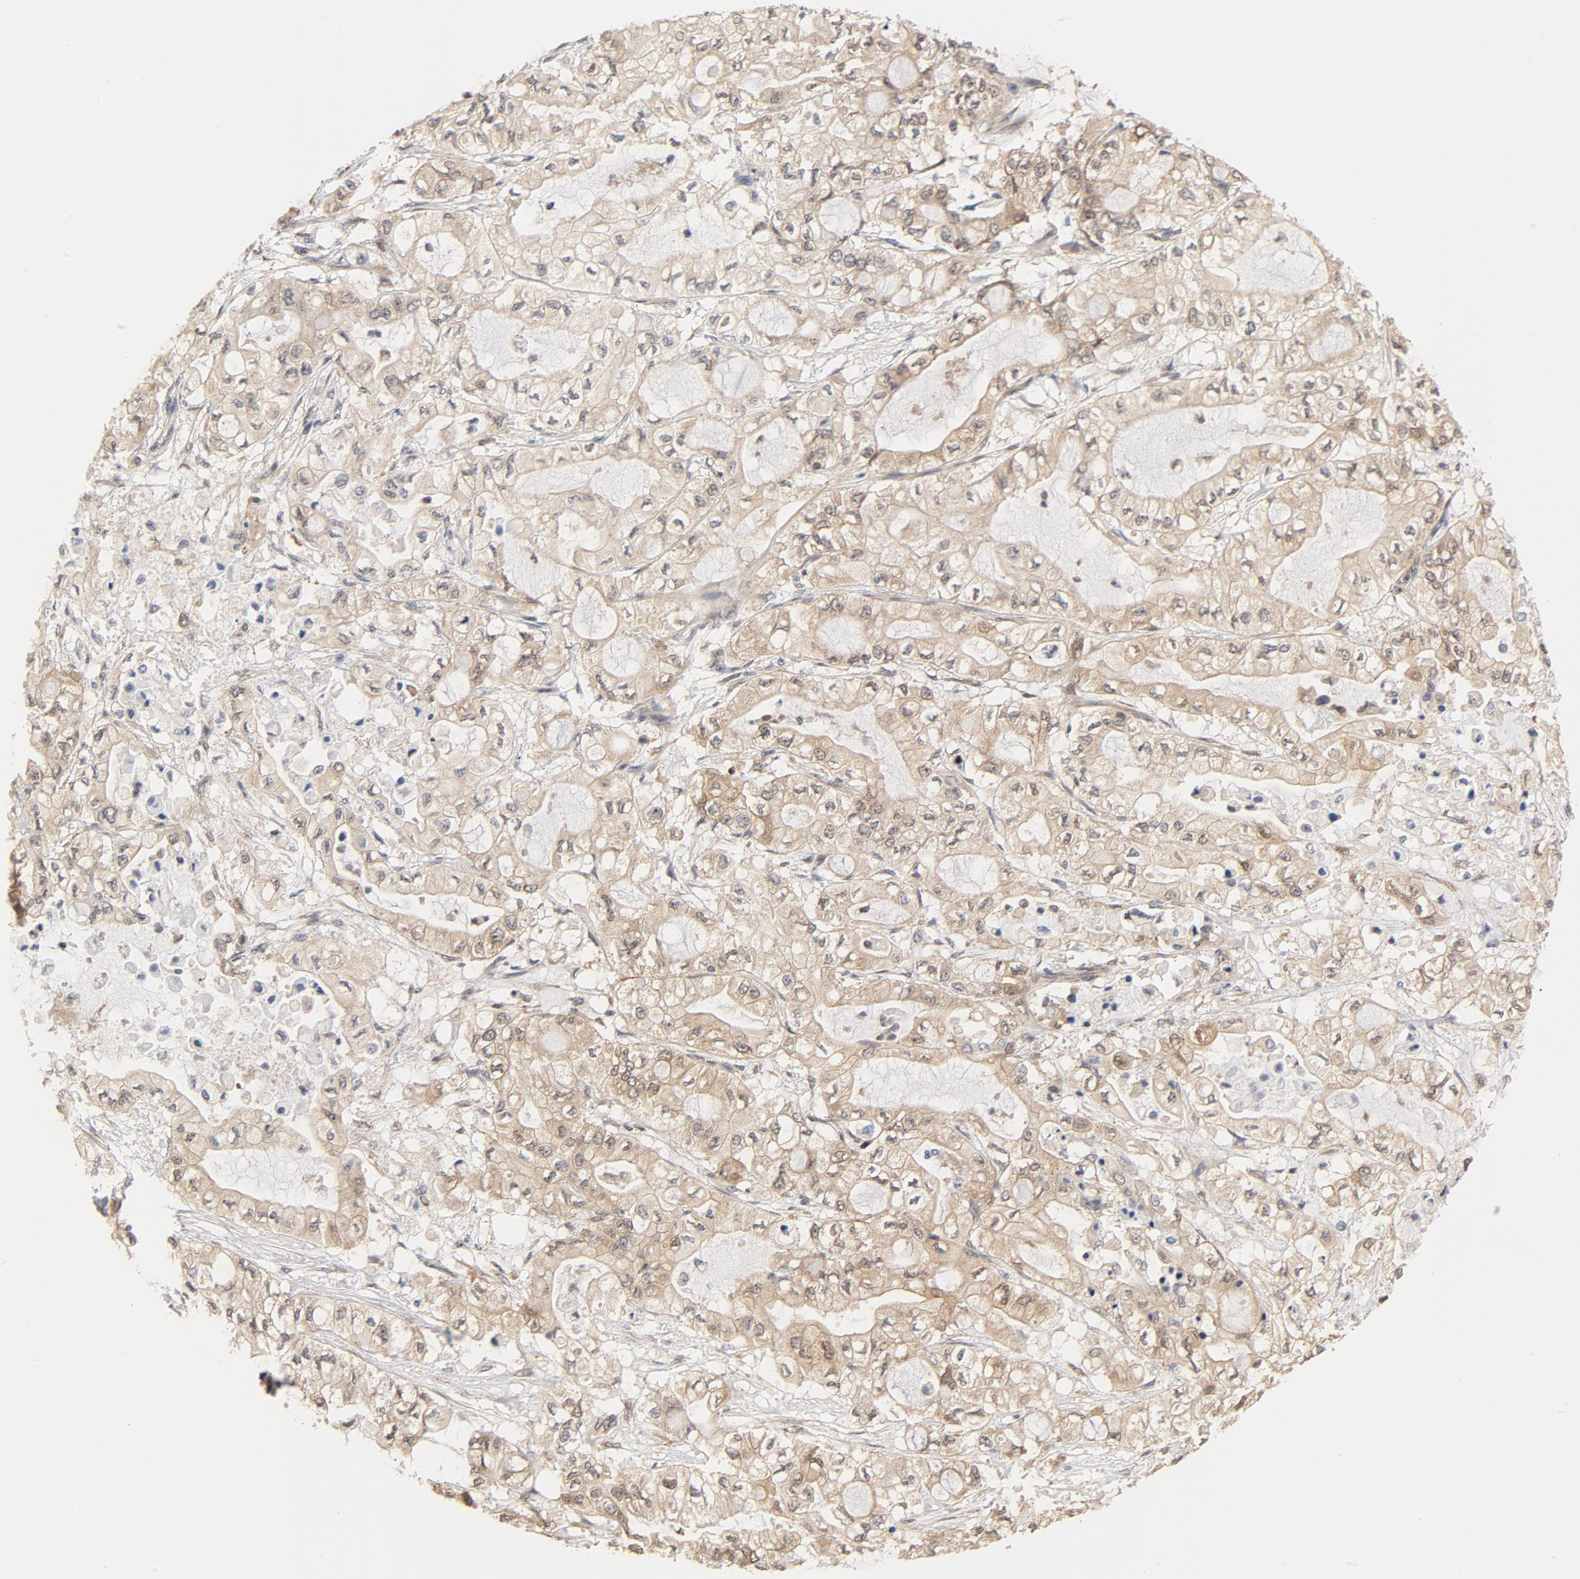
{"staining": {"intensity": "weak", "quantity": ">75%", "location": "cytoplasmic/membranous"}, "tissue": "pancreatic cancer", "cell_type": "Tumor cells", "image_type": "cancer", "snomed": [{"axis": "morphology", "description": "Adenocarcinoma, NOS"}, {"axis": "topography", "description": "Pancreas"}], "caption": "IHC histopathology image of pancreatic adenocarcinoma stained for a protein (brown), which displays low levels of weak cytoplasmic/membranous expression in approximately >75% of tumor cells.", "gene": "EIF4E", "patient": {"sex": "male", "age": 79}}